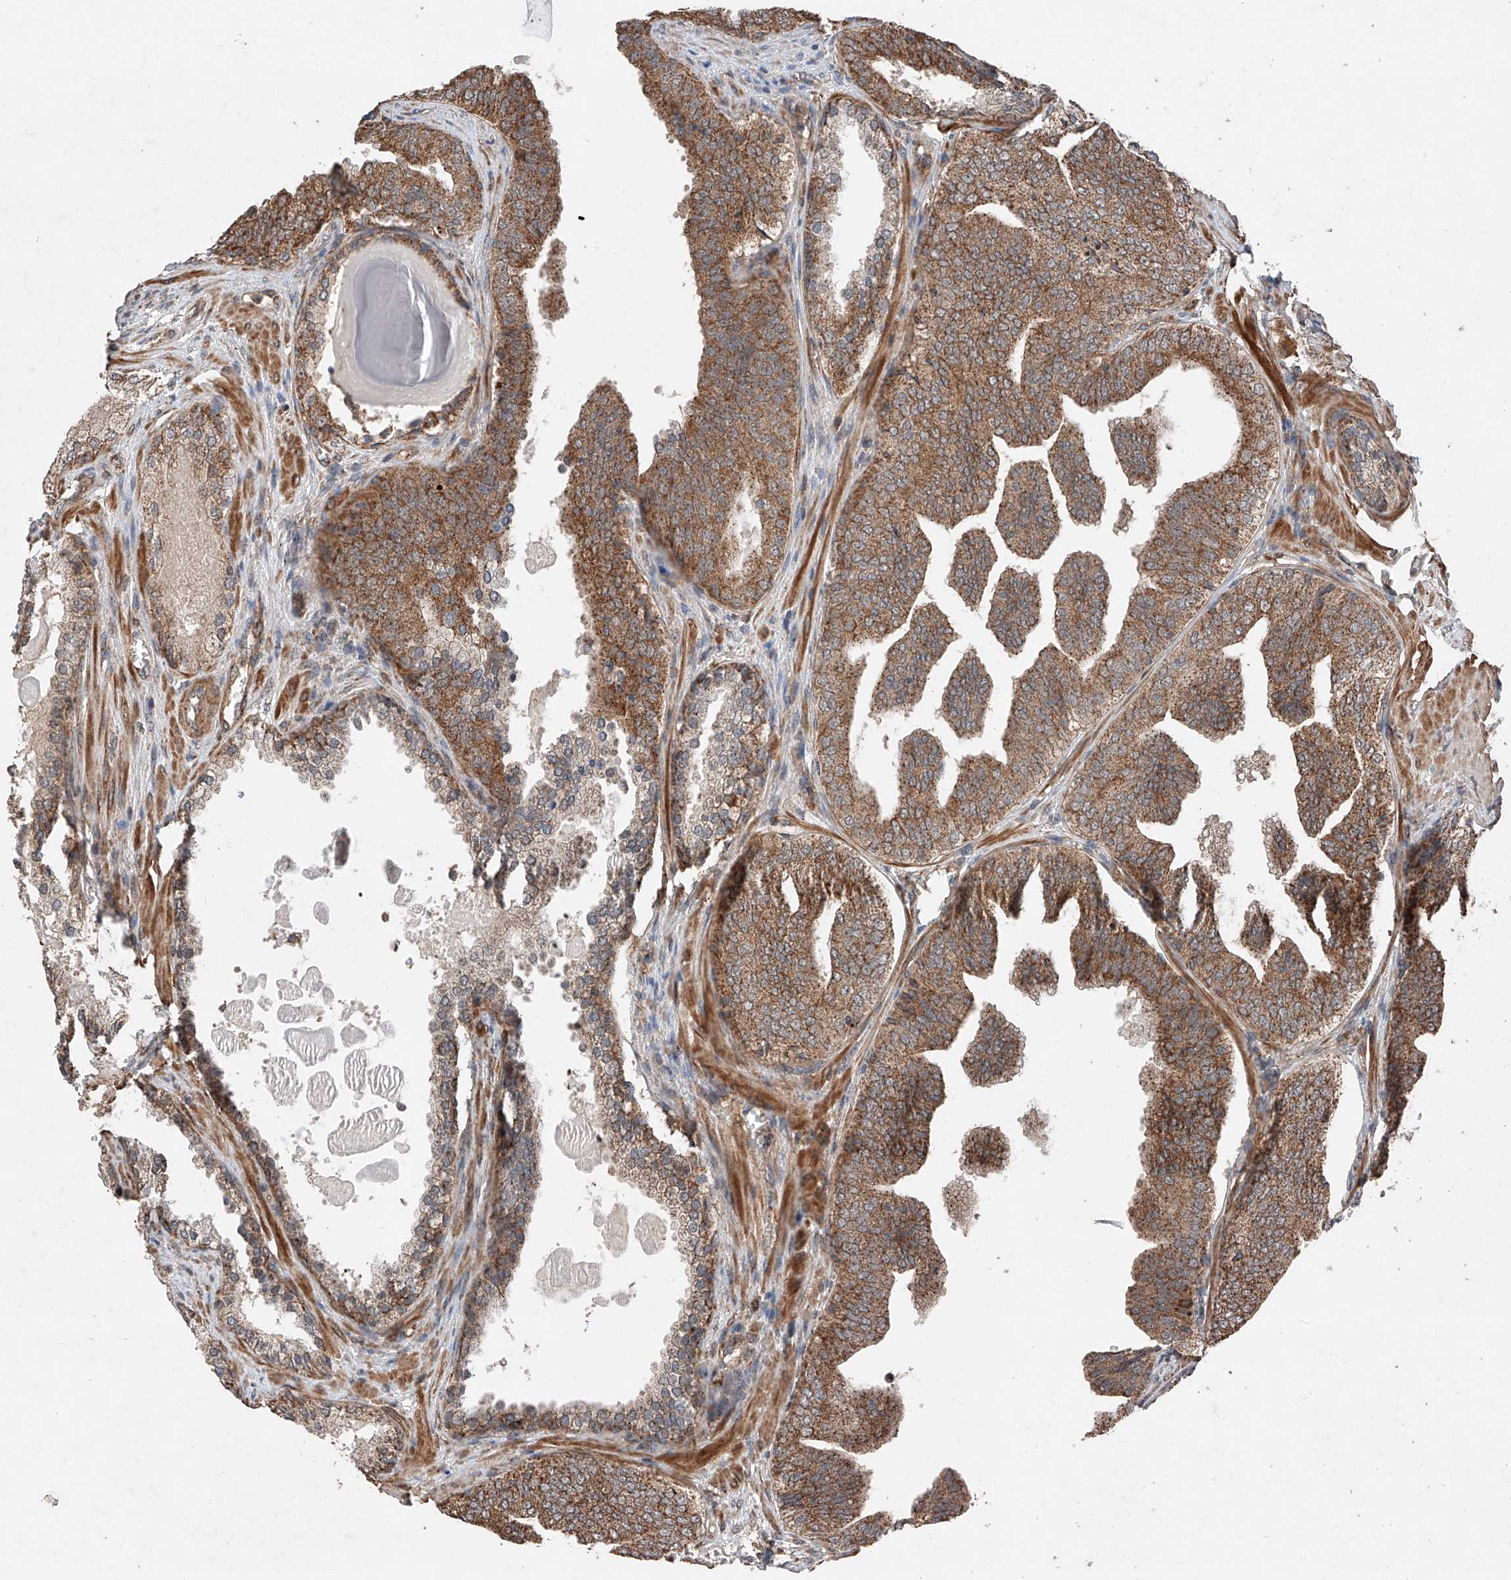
{"staining": {"intensity": "moderate", "quantity": ">75%", "location": "cytoplasmic/membranous"}, "tissue": "prostate cancer", "cell_type": "Tumor cells", "image_type": "cancer", "snomed": [{"axis": "morphology", "description": "Normal morphology"}, {"axis": "morphology", "description": "Adenocarcinoma, Low grade"}, {"axis": "topography", "description": "Prostate"}], "caption": "Prostate cancer was stained to show a protein in brown. There is medium levels of moderate cytoplasmic/membranous positivity in about >75% of tumor cells.", "gene": "ZSCAN29", "patient": {"sex": "male", "age": 72}}